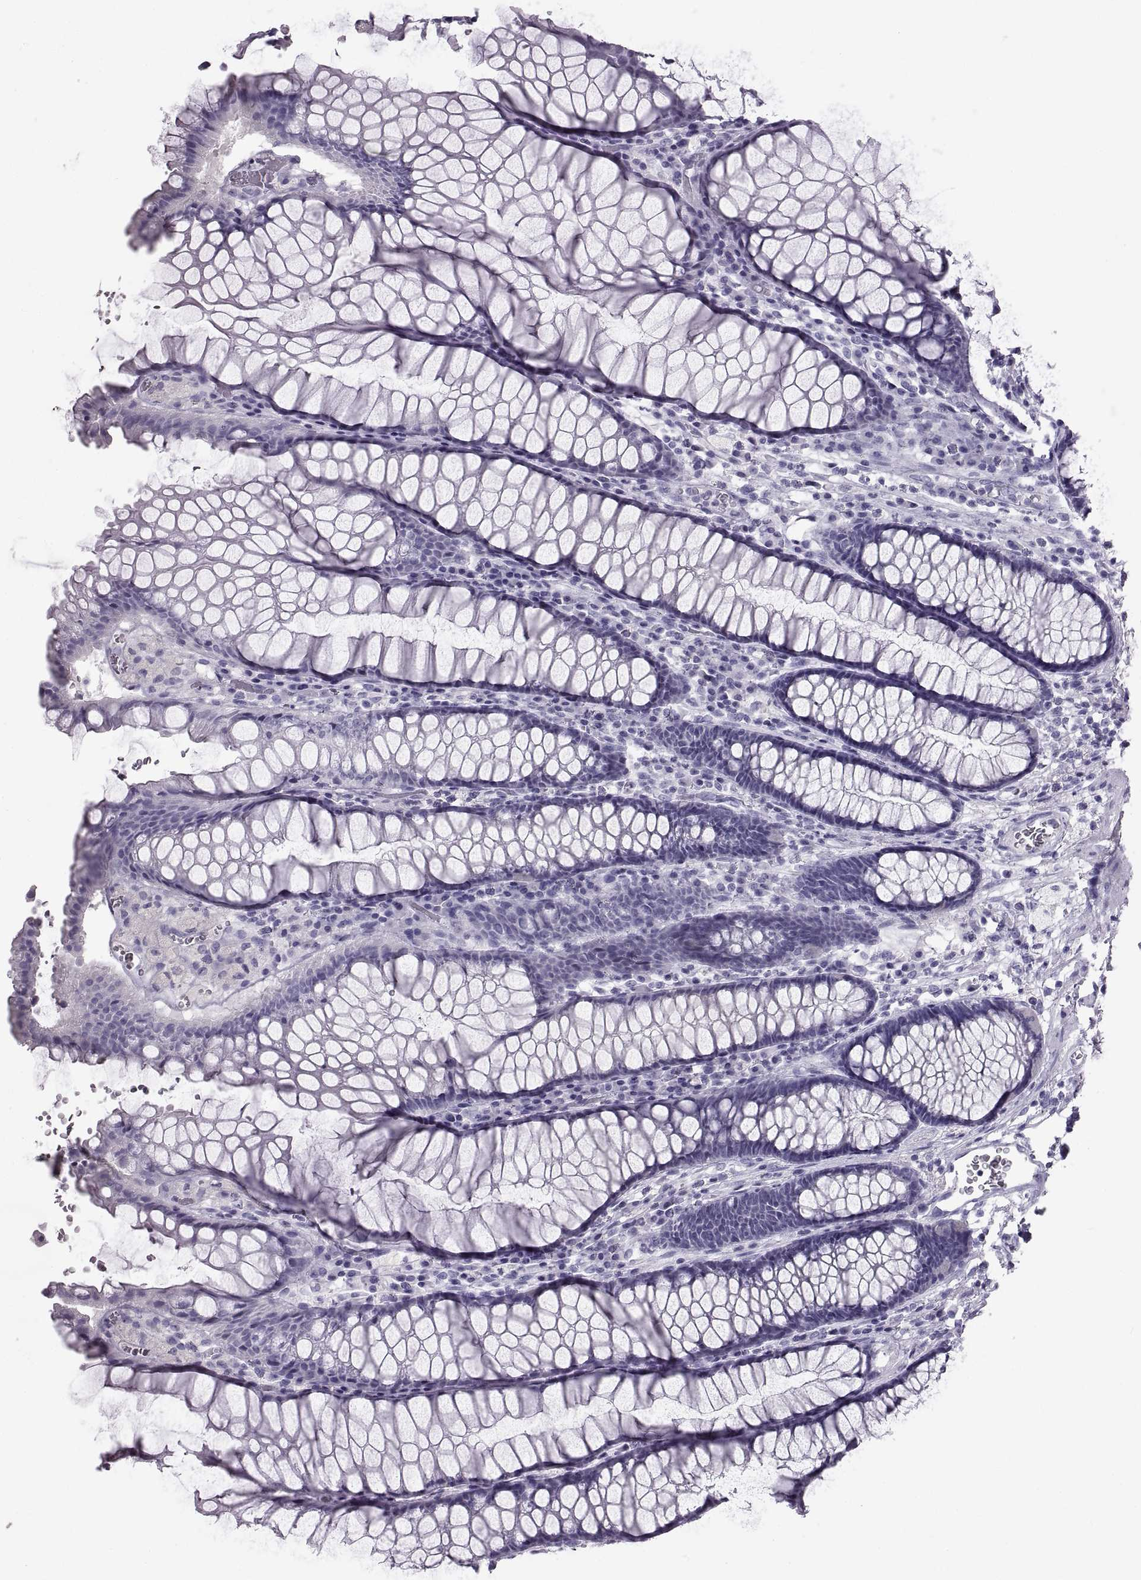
{"staining": {"intensity": "negative", "quantity": "none", "location": "none"}, "tissue": "rectum", "cell_type": "Glandular cells", "image_type": "normal", "snomed": [{"axis": "morphology", "description": "Normal tissue, NOS"}, {"axis": "topography", "description": "Rectum"}], "caption": "DAB (3,3'-diaminobenzidine) immunohistochemical staining of normal human rectum shows no significant positivity in glandular cells.", "gene": "WFDC8", "patient": {"sex": "female", "age": 68}}